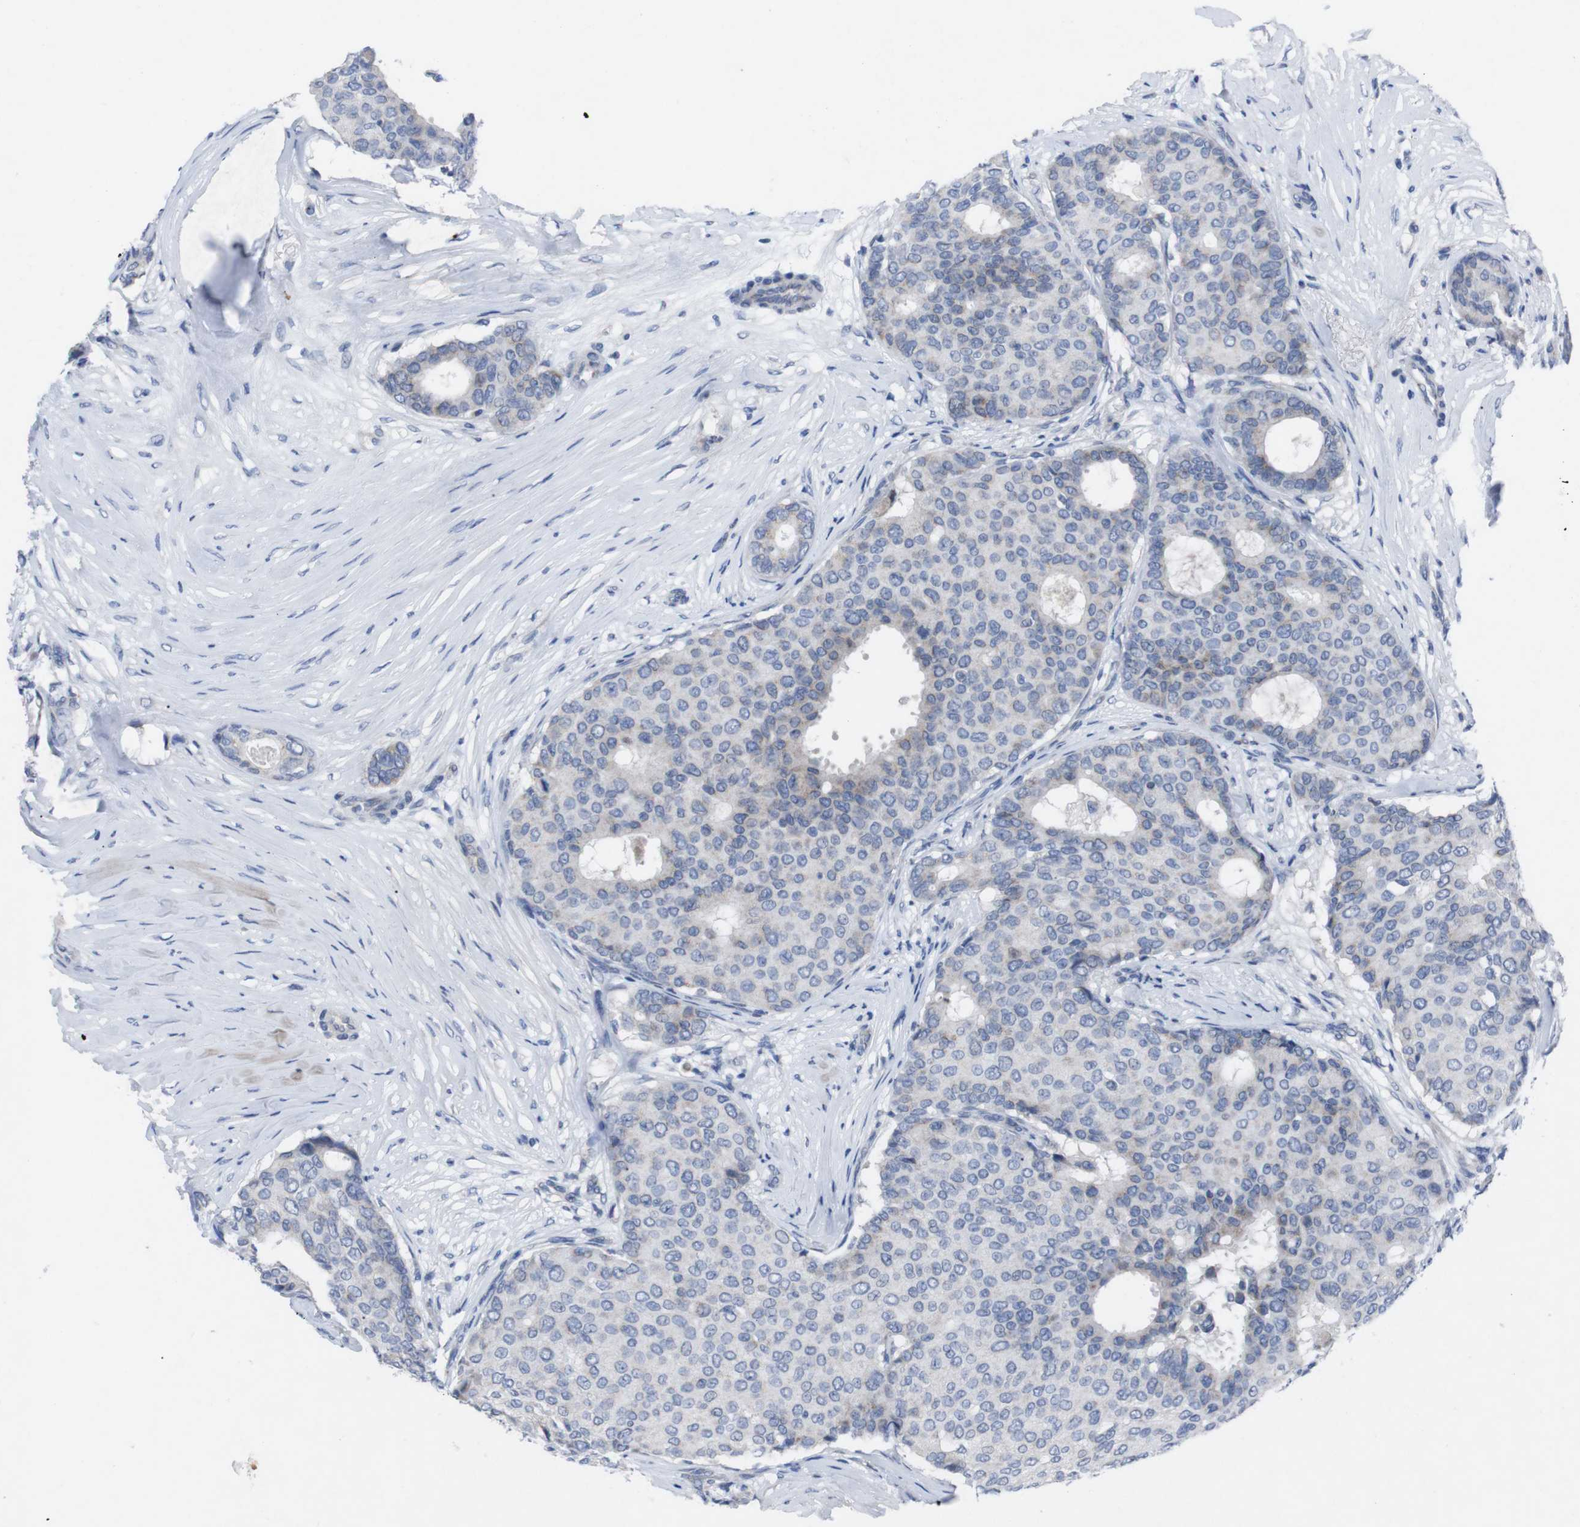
{"staining": {"intensity": "negative", "quantity": "none", "location": "none"}, "tissue": "breast cancer", "cell_type": "Tumor cells", "image_type": "cancer", "snomed": [{"axis": "morphology", "description": "Duct carcinoma"}, {"axis": "topography", "description": "Breast"}], "caption": "Immunohistochemical staining of breast cancer (intraductal carcinoma) demonstrates no significant staining in tumor cells.", "gene": "IRF4", "patient": {"sex": "female", "age": 75}}